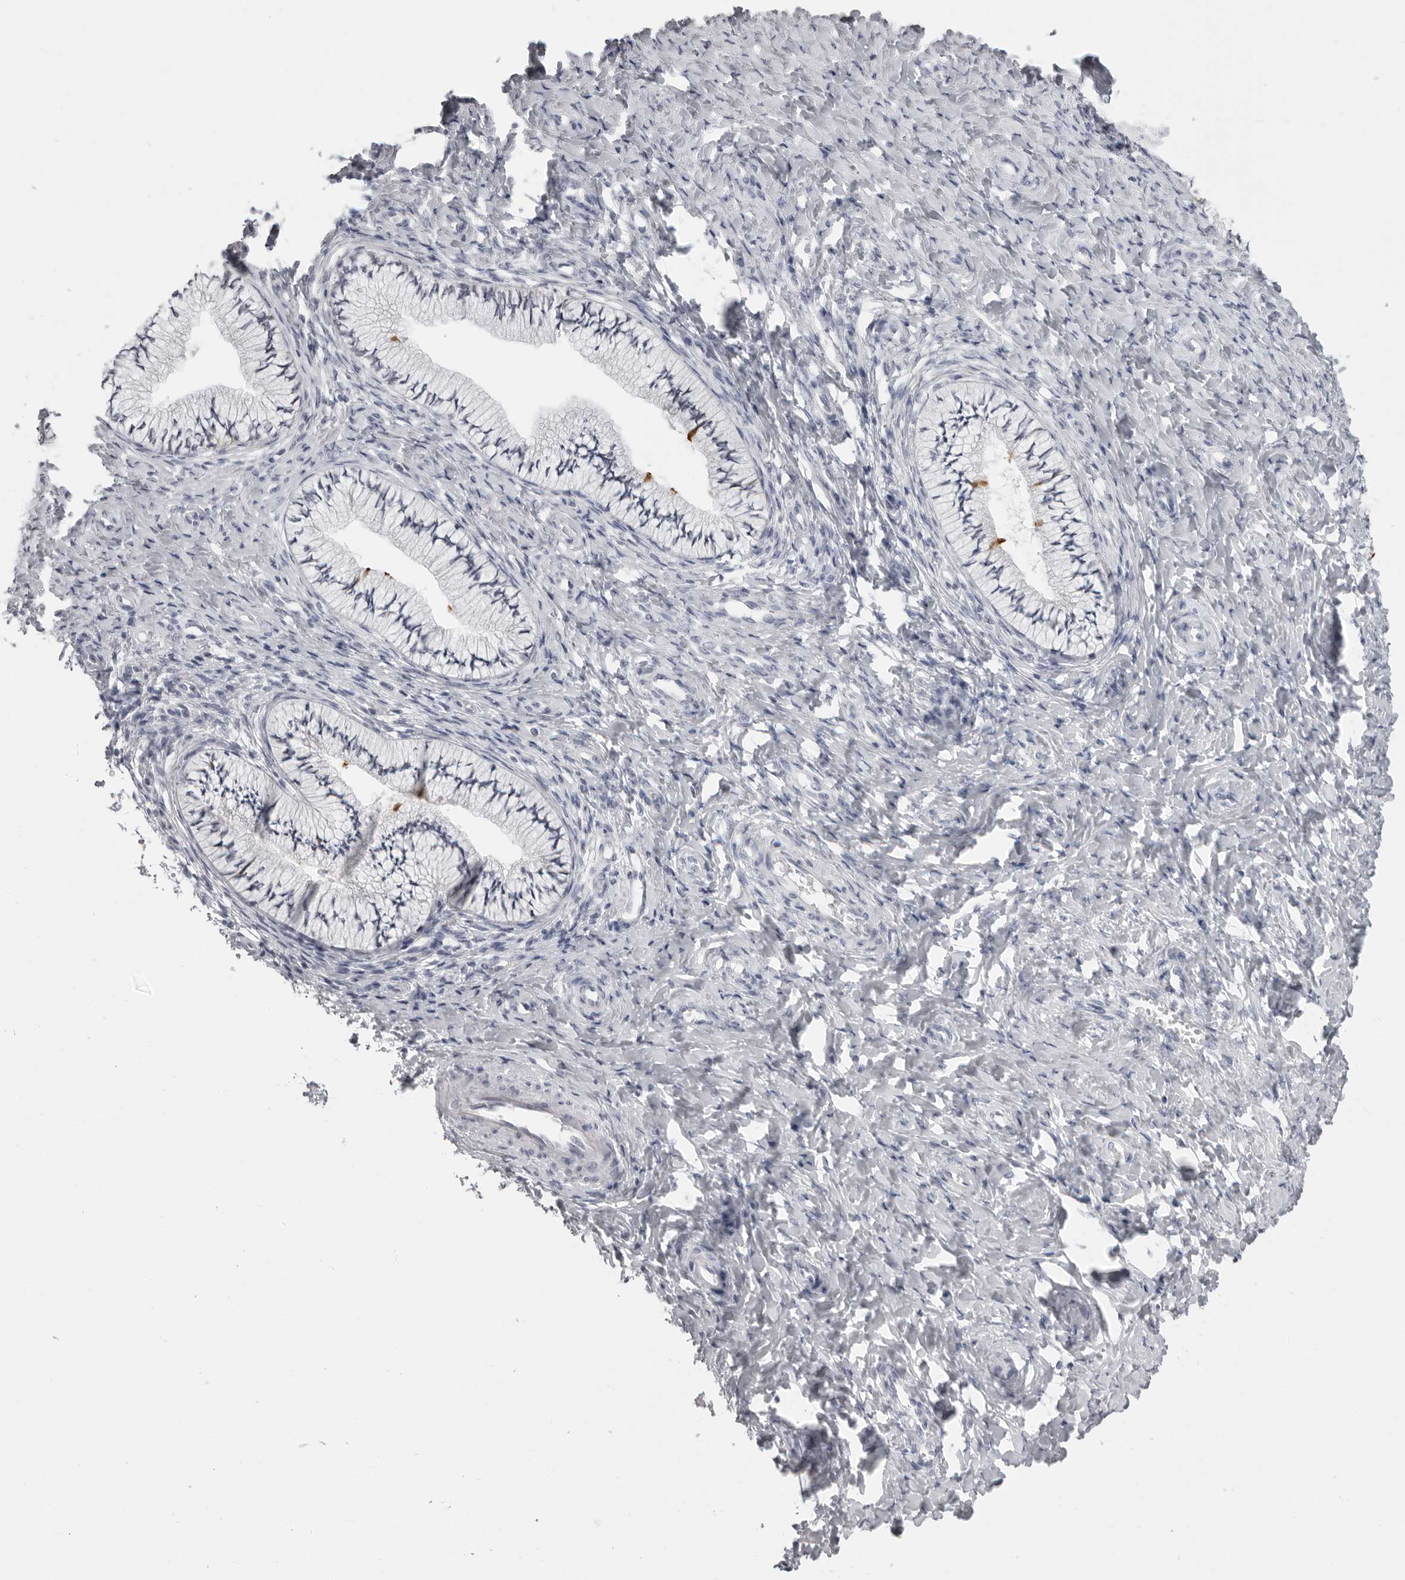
{"staining": {"intensity": "weak", "quantity": "<25%", "location": "cytoplasmic/membranous"}, "tissue": "cervix", "cell_type": "Glandular cells", "image_type": "normal", "snomed": [{"axis": "morphology", "description": "Normal tissue, NOS"}, {"axis": "topography", "description": "Cervix"}], "caption": "Immunohistochemical staining of benign cervix demonstrates no significant staining in glandular cells.", "gene": "DNALI1", "patient": {"sex": "female", "age": 36}}